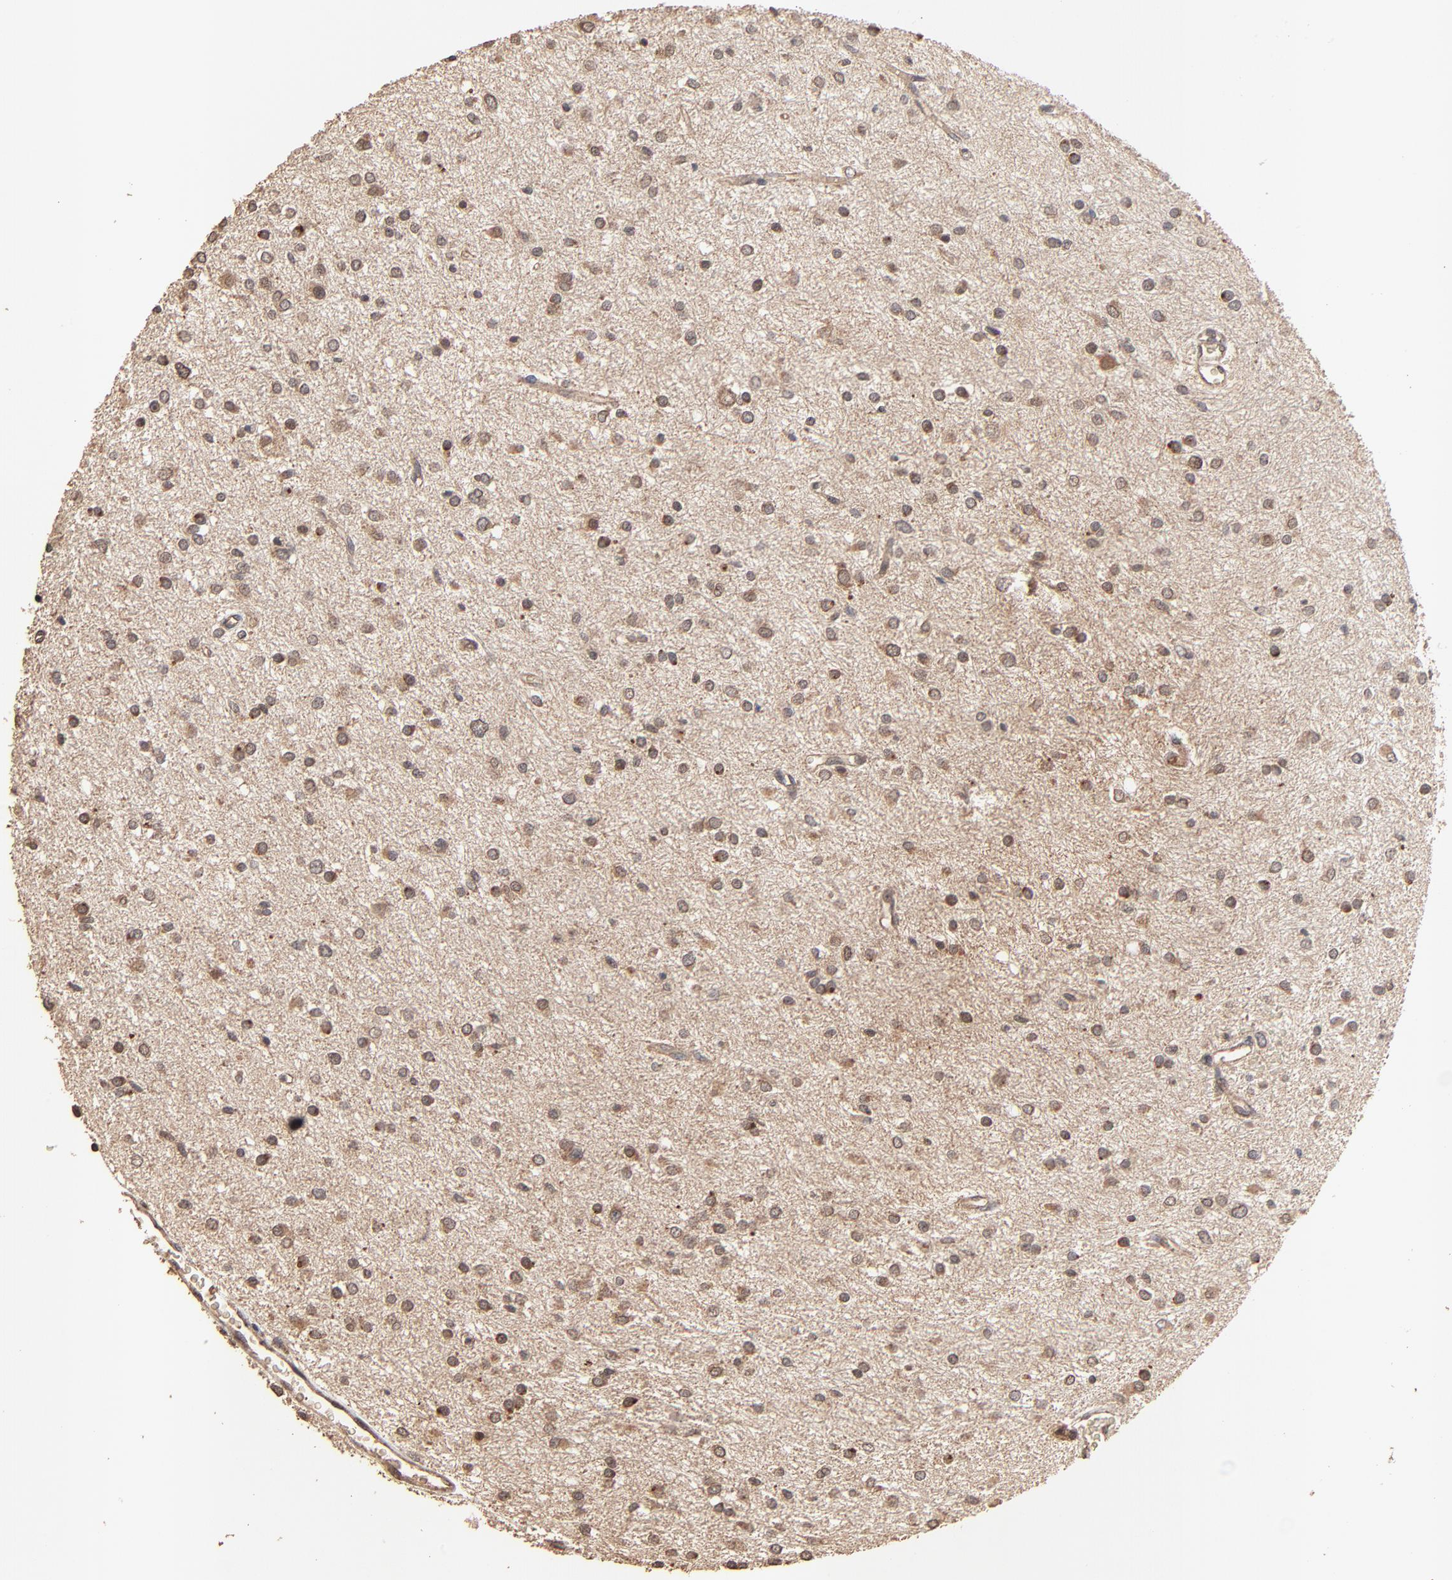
{"staining": {"intensity": "moderate", "quantity": ">75%", "location": "cytoplasmic/membranous"}, "tissue": "glioma", "cell_type": "Tumor cells", "image_type": "cancer", "snomed": [{"axis": "morphology", "description": "Glioma, malignant, Low grade"}, {"axis": "topography", "description": "Brain"}], "caption": "The image reveals staining of glioma, revealing moderate cytoplasmic/membranous protein staining (brown color) within tumor cells. (brown staining indicates protein expression, while blue staining denotes nuclei).", "gene": "FAM227A", "patient": {"sex": "female", "age": 36}}